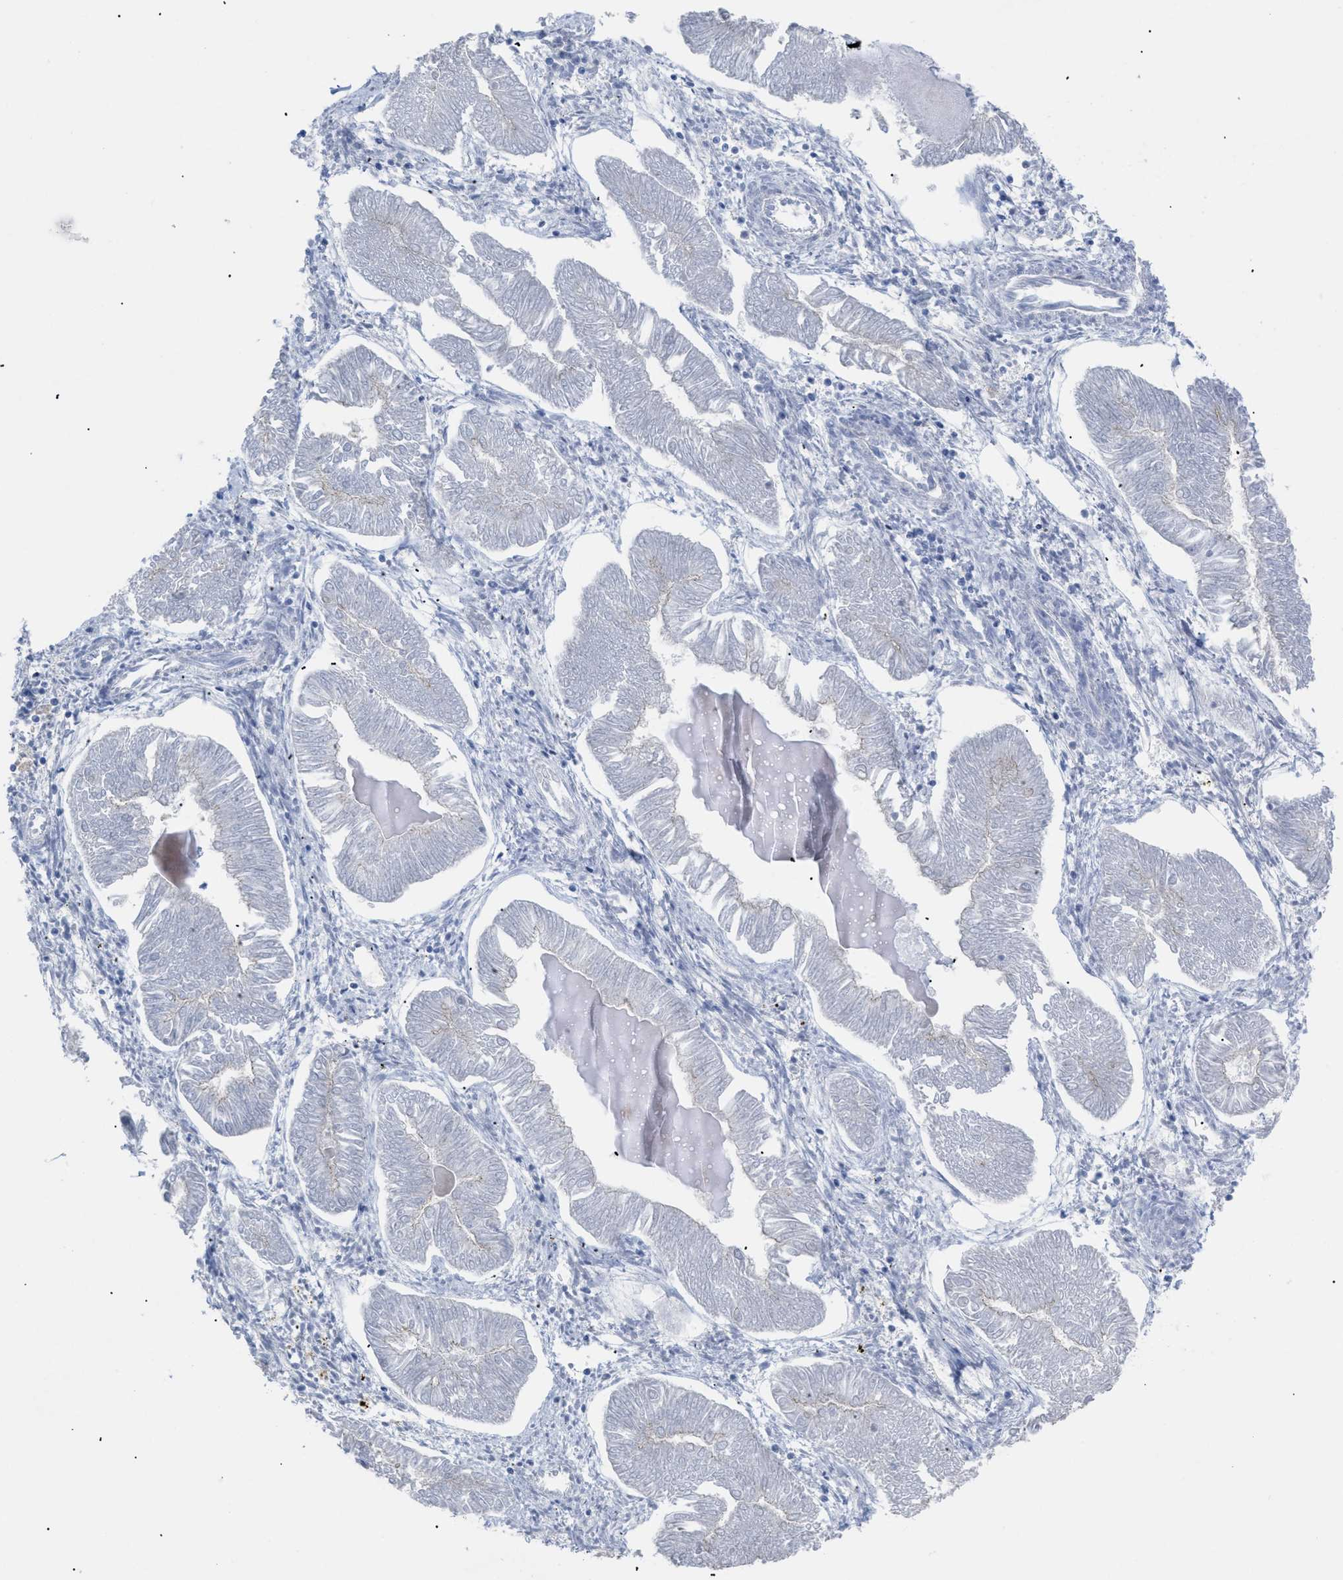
{"staining": {"intensity": "negative", "quantity": "none", "location": "none"}, "tissue": "endometrial cancer", "cell_type": "Tumor cells", "image_type": "cancer", "snomed": [{"axis": "morphology", "description": "Adenocarcinoma, NOS"}, {"axis": "topography", "description": "Endometrium"}], "caption": "Immunohistochemistry (IHC) of human endometrial cancer (adenocarcinoma) shows no expression in tumor cells.", "gene": "CAV3", "patient": {"sex": "female", "age": 53}}